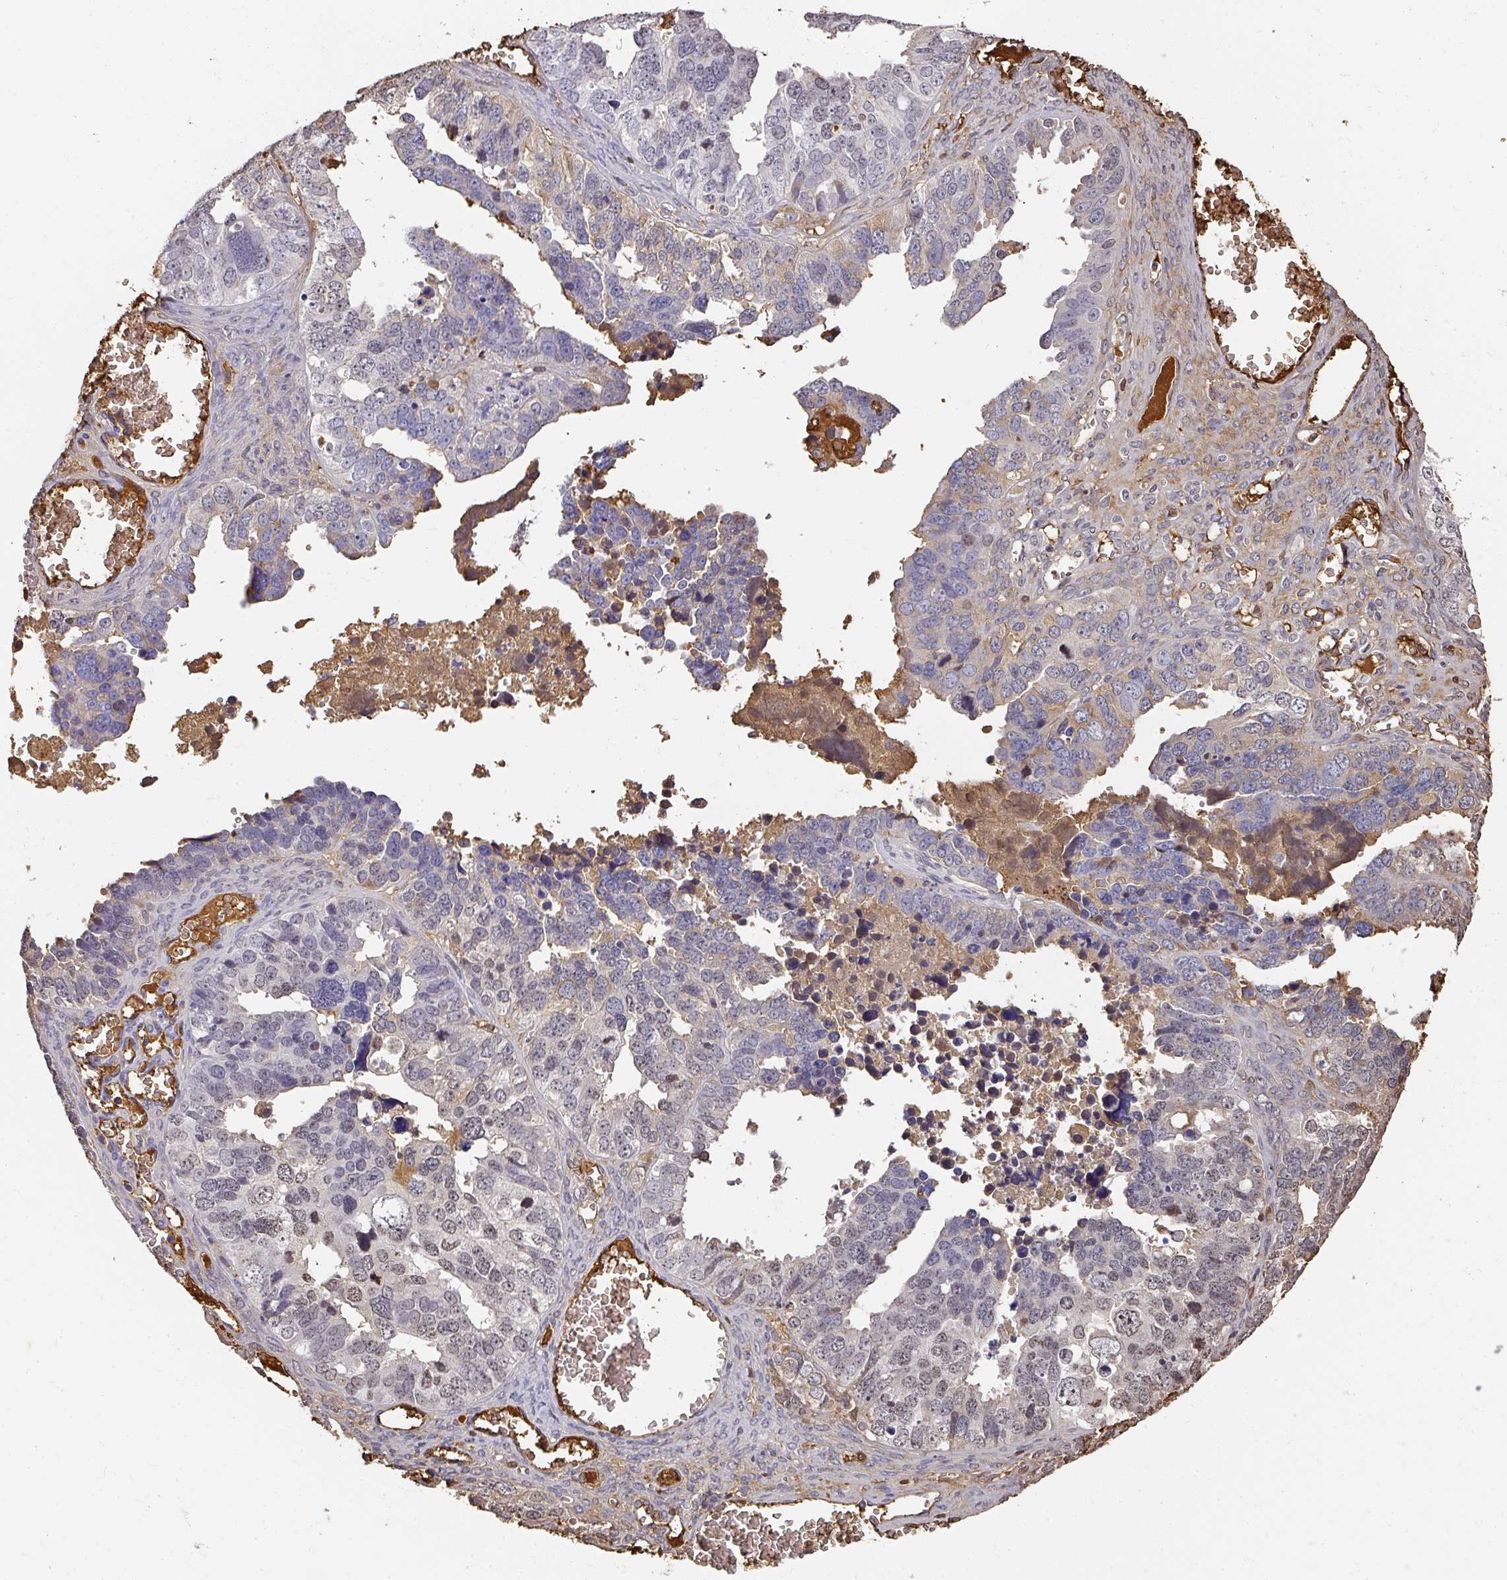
{"staining": {"intensity": "weak", "quantity": "25%-75%", "location": "cytoplasmic/membranous"}, "tissue": "ovarian cancer", "cell_type": "Tumor cells", "image_type": "cancer", "snomed": [{"axis": "morphology", "description": "Cystadenocarcinoma, serous, NOS"}, {"axis": "topography", "description": "Ovary"}], "caption": "Ovarian cancer stained with DAB immunohistochemistry (IHC) demonstrates low levels of weak cytoplasmic/membranous staining in approximately 25%-75% of tumor cells.", "gene": "ALB", "patient": {"sex": "female", "age": 76}}